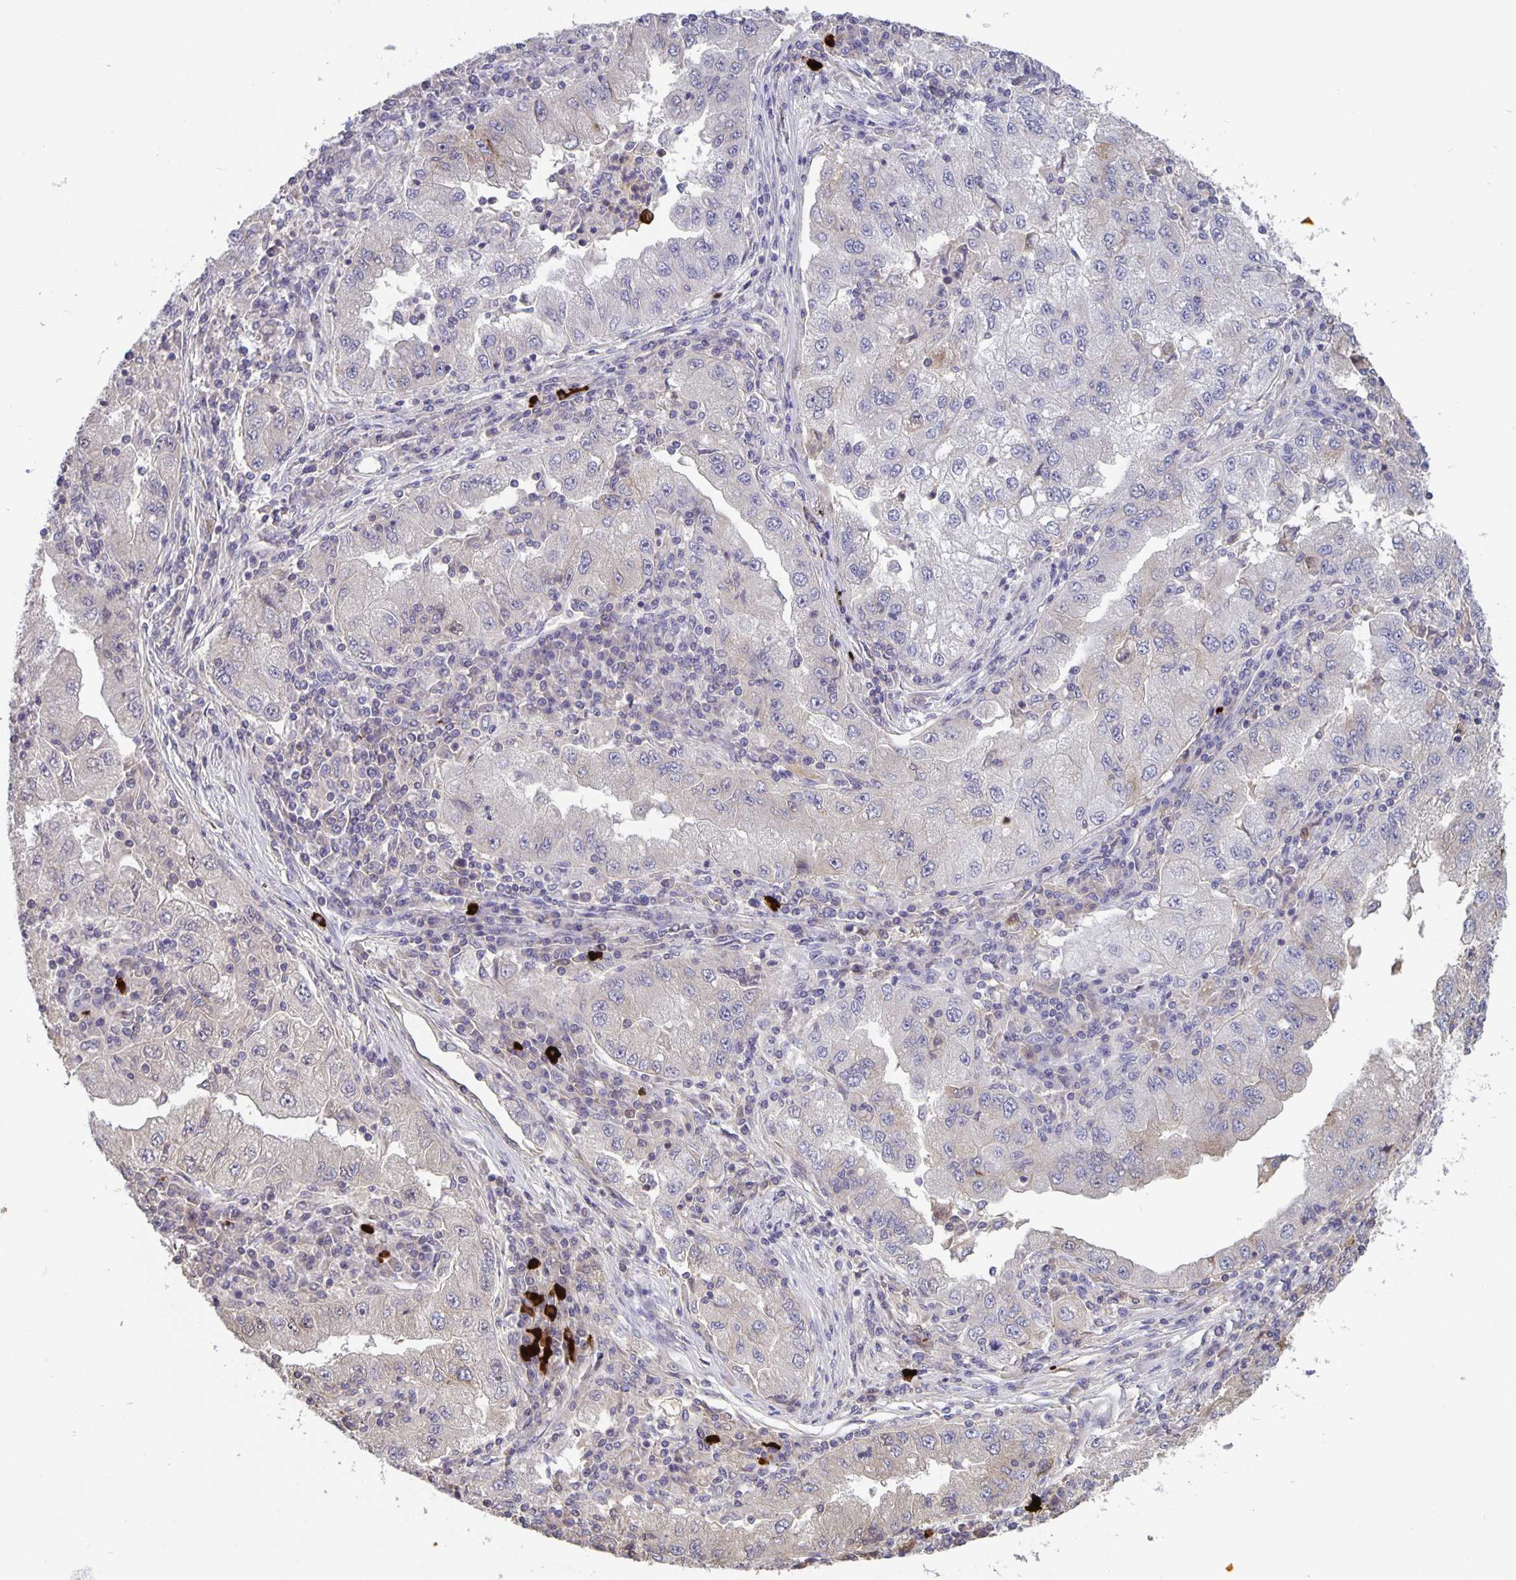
{"staining": {"intensity": "negative", "quantity": "none", "location": "none"}, "tissue": "lung cancer", "cell_type": "Tumor cells", "image_type": "cancer", "snomed": [{"axis": "morphology", "description": "Adenocarcinoma, NOS"}, {"axis": "morphology", "description": "Adenocarcinoma primary or metastatic"}, {"axis": "topography", "description": "Lung"}], "caption": "High magnification brightfield microscopy of lung cancer stained with DAB (3,3'-diaminobenzidine) (brown) and counterstained with hematoxylin (blue): tumor cells show no significant staining.", "gene": "GDF15", "patient": {"sex": "male", "age": 74}}